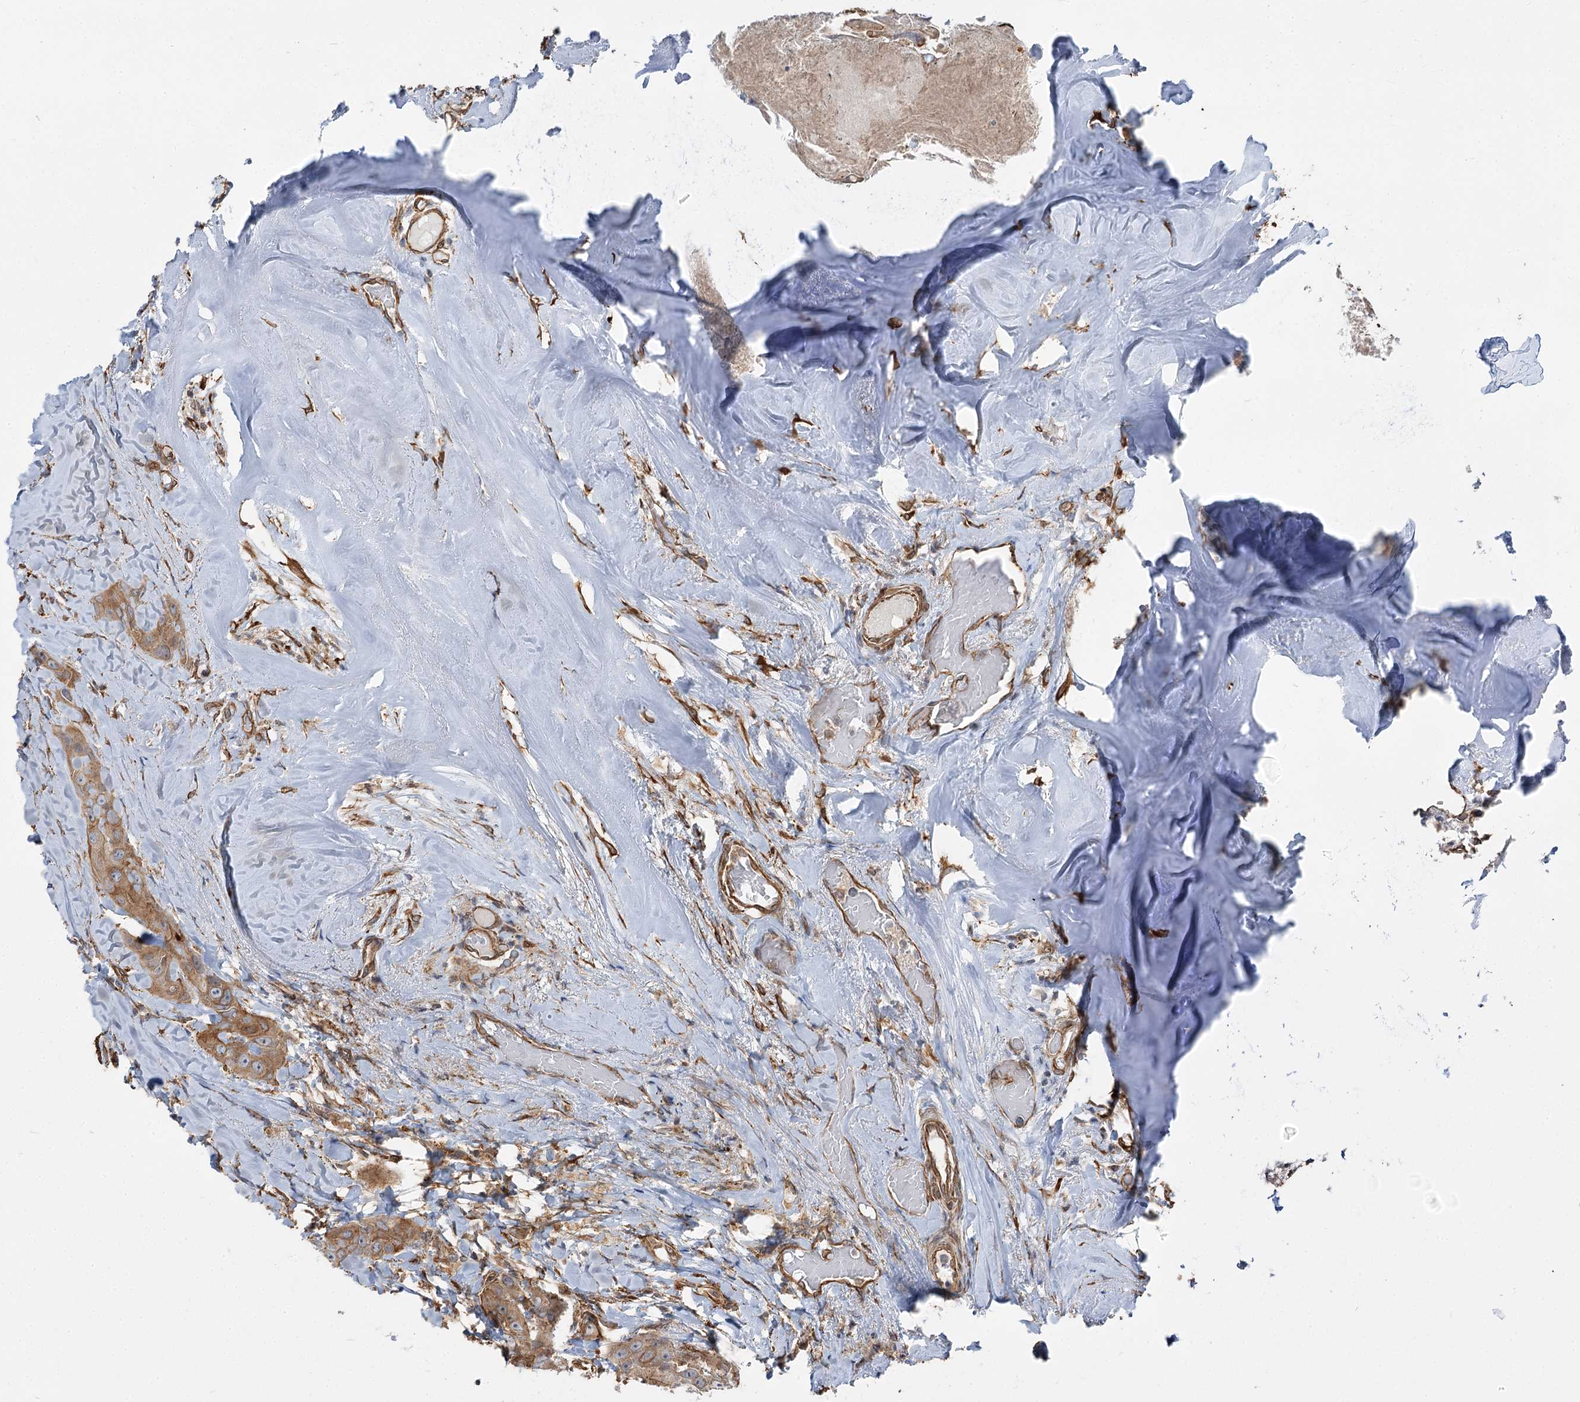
{"staining": {"intensity": "moderate", "quantity": ">75%", "location": "cytoplasmic/membranous"}, "tissue": "head and neck cancer", "cell_type": "Tumor cells", "image_type": "cancer", "snomed": [{"axis": "morphology", "description": "Adenocarcinoma, NOS"}, {"axis": "morphology", "description": "Adenocarcinoma, metastatic, NOS"}, {"axis": "topography", "description": "Head-Neck"}], "caption": "Moderate cytoplasmic/membranous protein expression is appreciated in about >75% of tumor cells in adenocarcinoma (head and neck).", "gene": "SH3BP5L", "patient": {"sex": "male", "age": 75}}